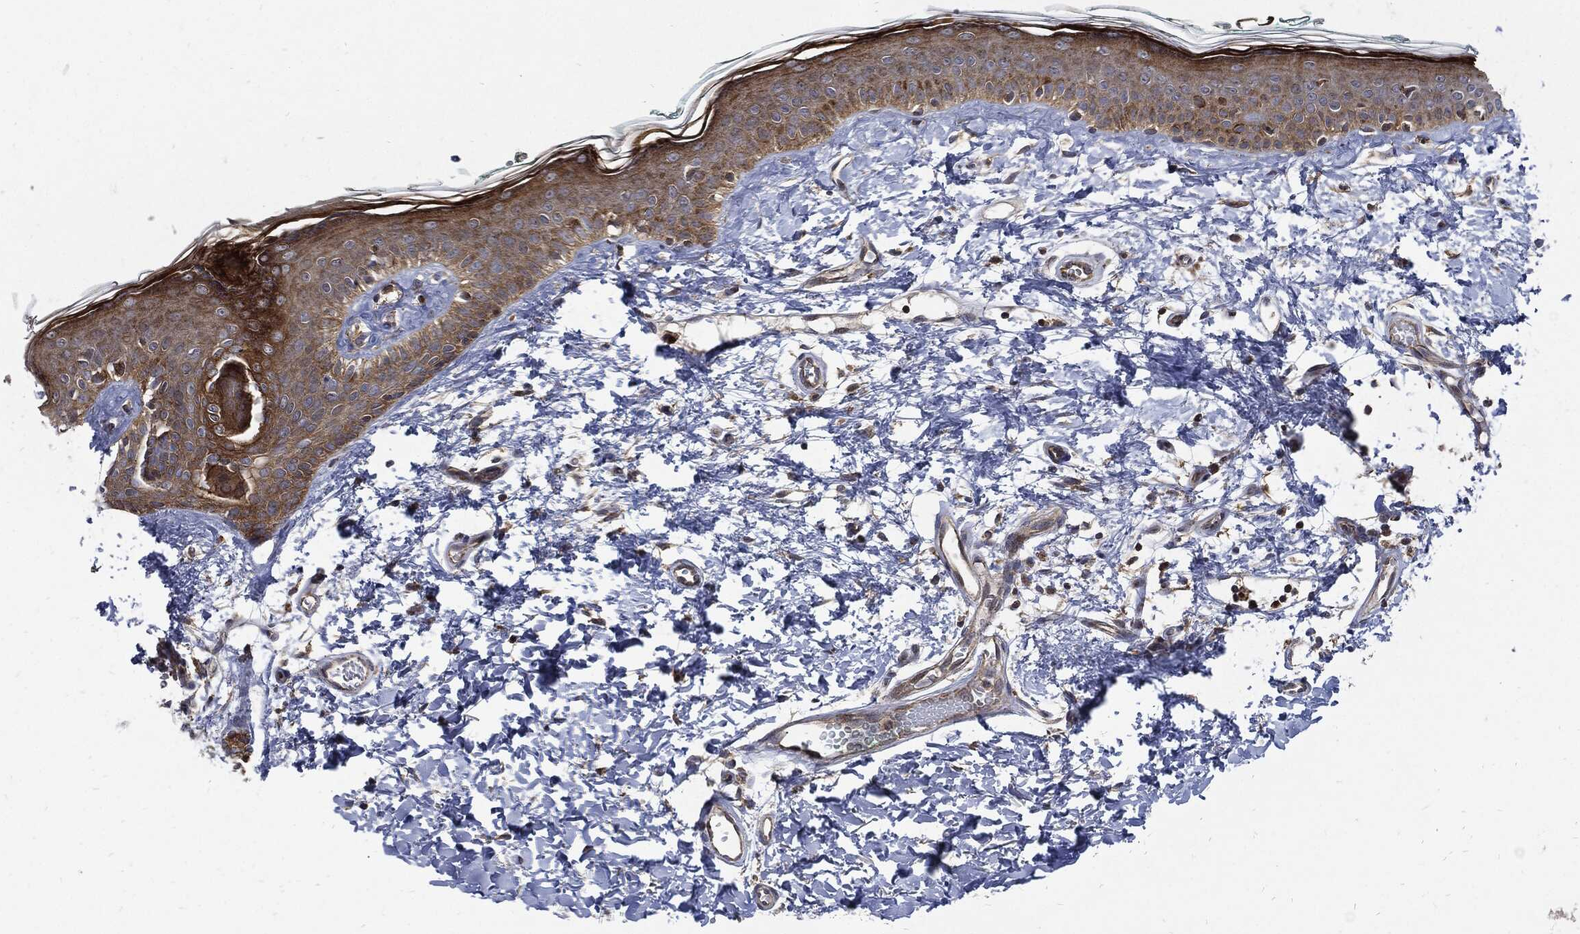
{"staining": {"intensity": "negative", "quantity": "none", "location": "none"}, "tissue": "skin", "cell_type": "Fibroblasts", "image_type": "normal", "snomed": [{"axis": "morphology", "description": "Normal tissue, NOS"}, {"axis": "morphology", "description": "Basal cell carcinoma"}, {"axis": "topography", "description": "Skin"}], "caption": "Image shows no significant protein expression in fibroblasts of unremarkable skin. The staining is performed using DAB (3,3'-diaminobenzidine) brown chromogen with nuclei counter-stained in using hematoxylin.", "gene": "SLC31A2", "patient": {"sex": "male", "age": 33}}